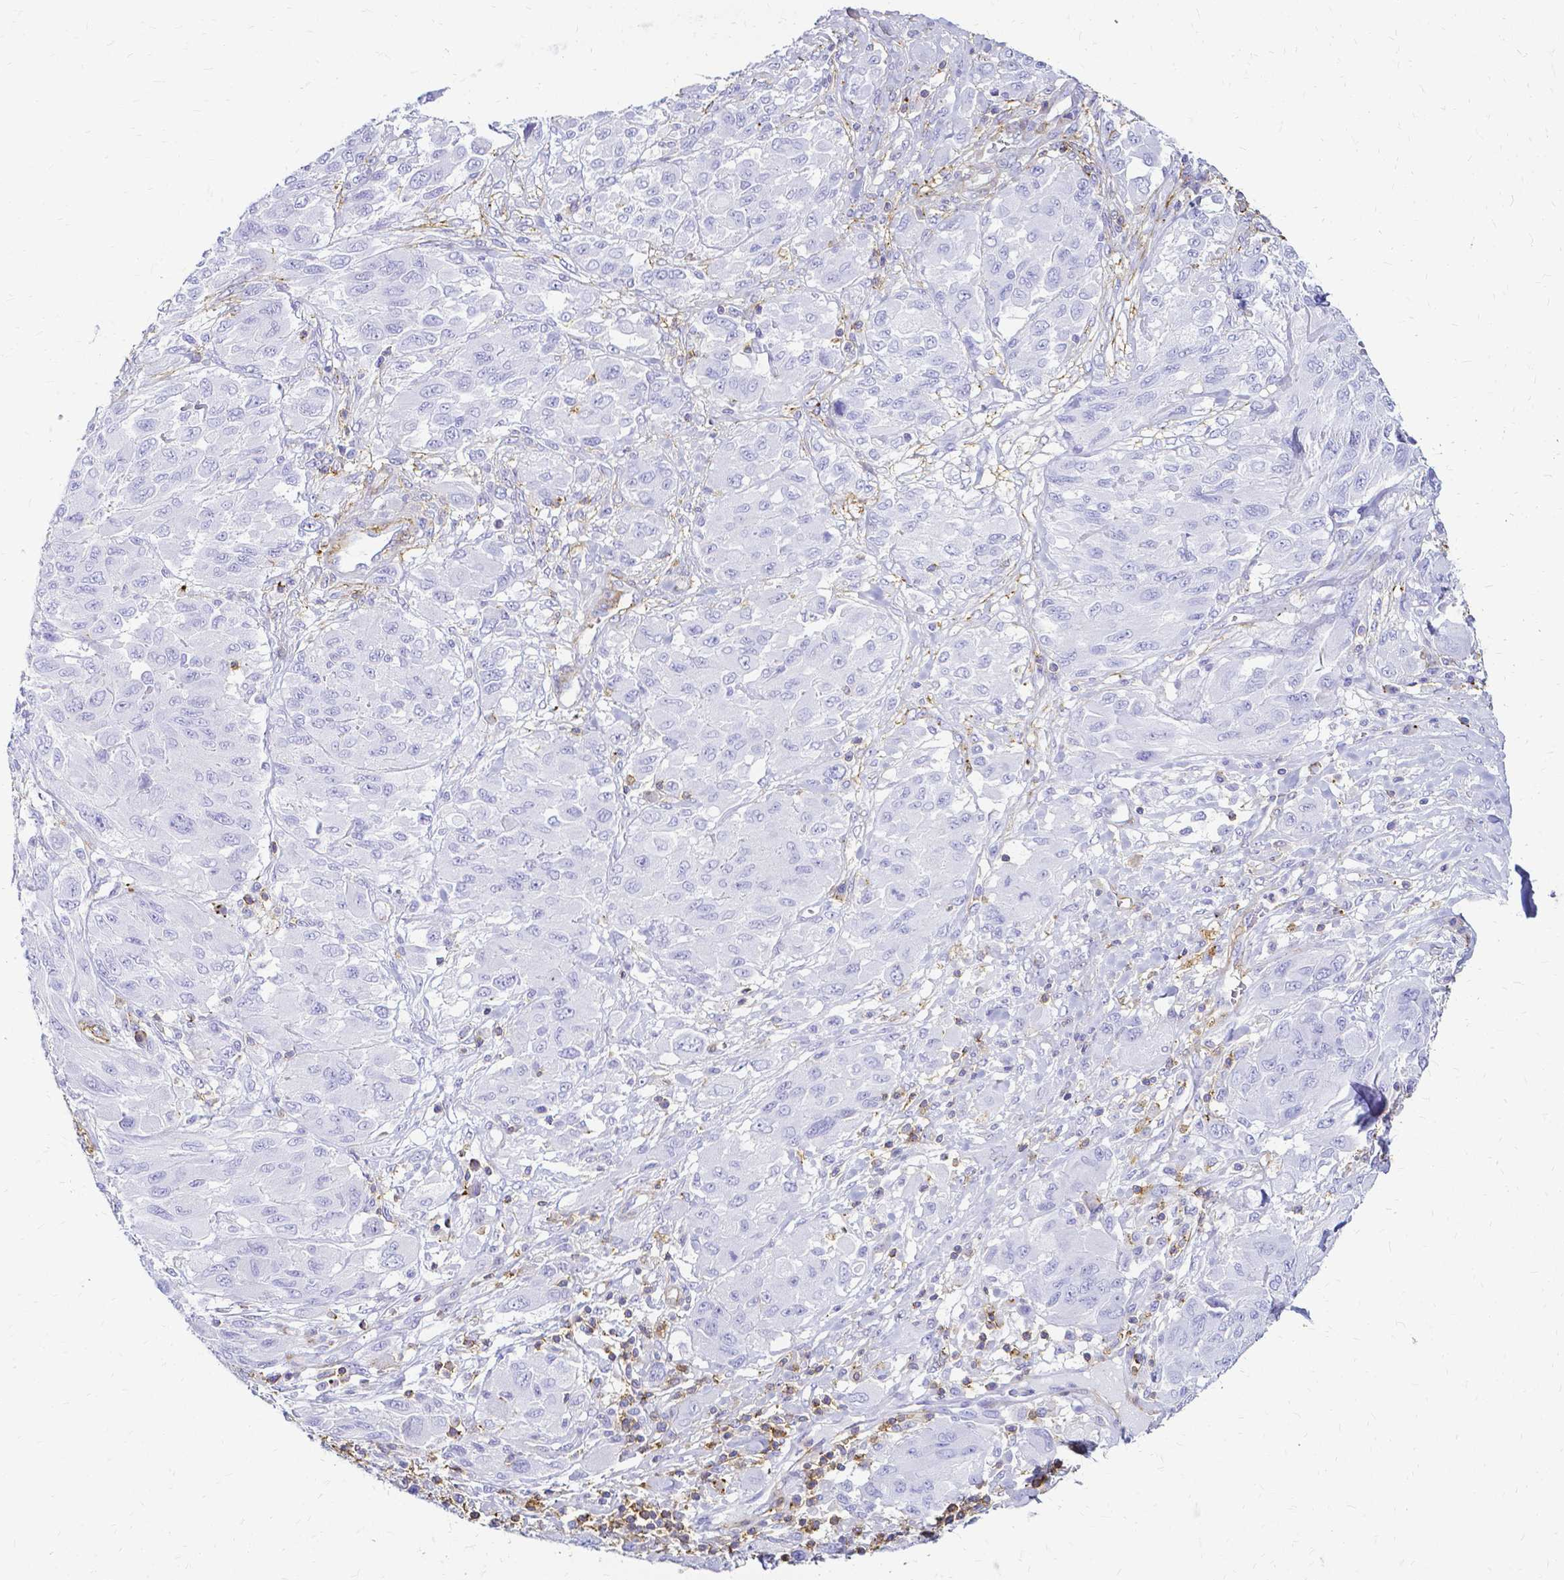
{"staining": {"intensity": "negative", "quantity": "none", "location": "none"}, "tissue": "melanoma", "cell_type": "Tumor cells", "image_type": "cancer", "snomed": [{"axis": "morphology", "description": "Malignant melanoma, NOS"}, {"axis": "topography", "description": "Skin"}], "caption": "There is no significant staining in tumor cells of melanoma. (DAB (3,3'-diaminobenzidine) immunohistochemistry (IHC) visualized using brightfield microscopy, high magnification).", "gene": "HSPA12A", "patient": {"sex": "female", "age": 91}}